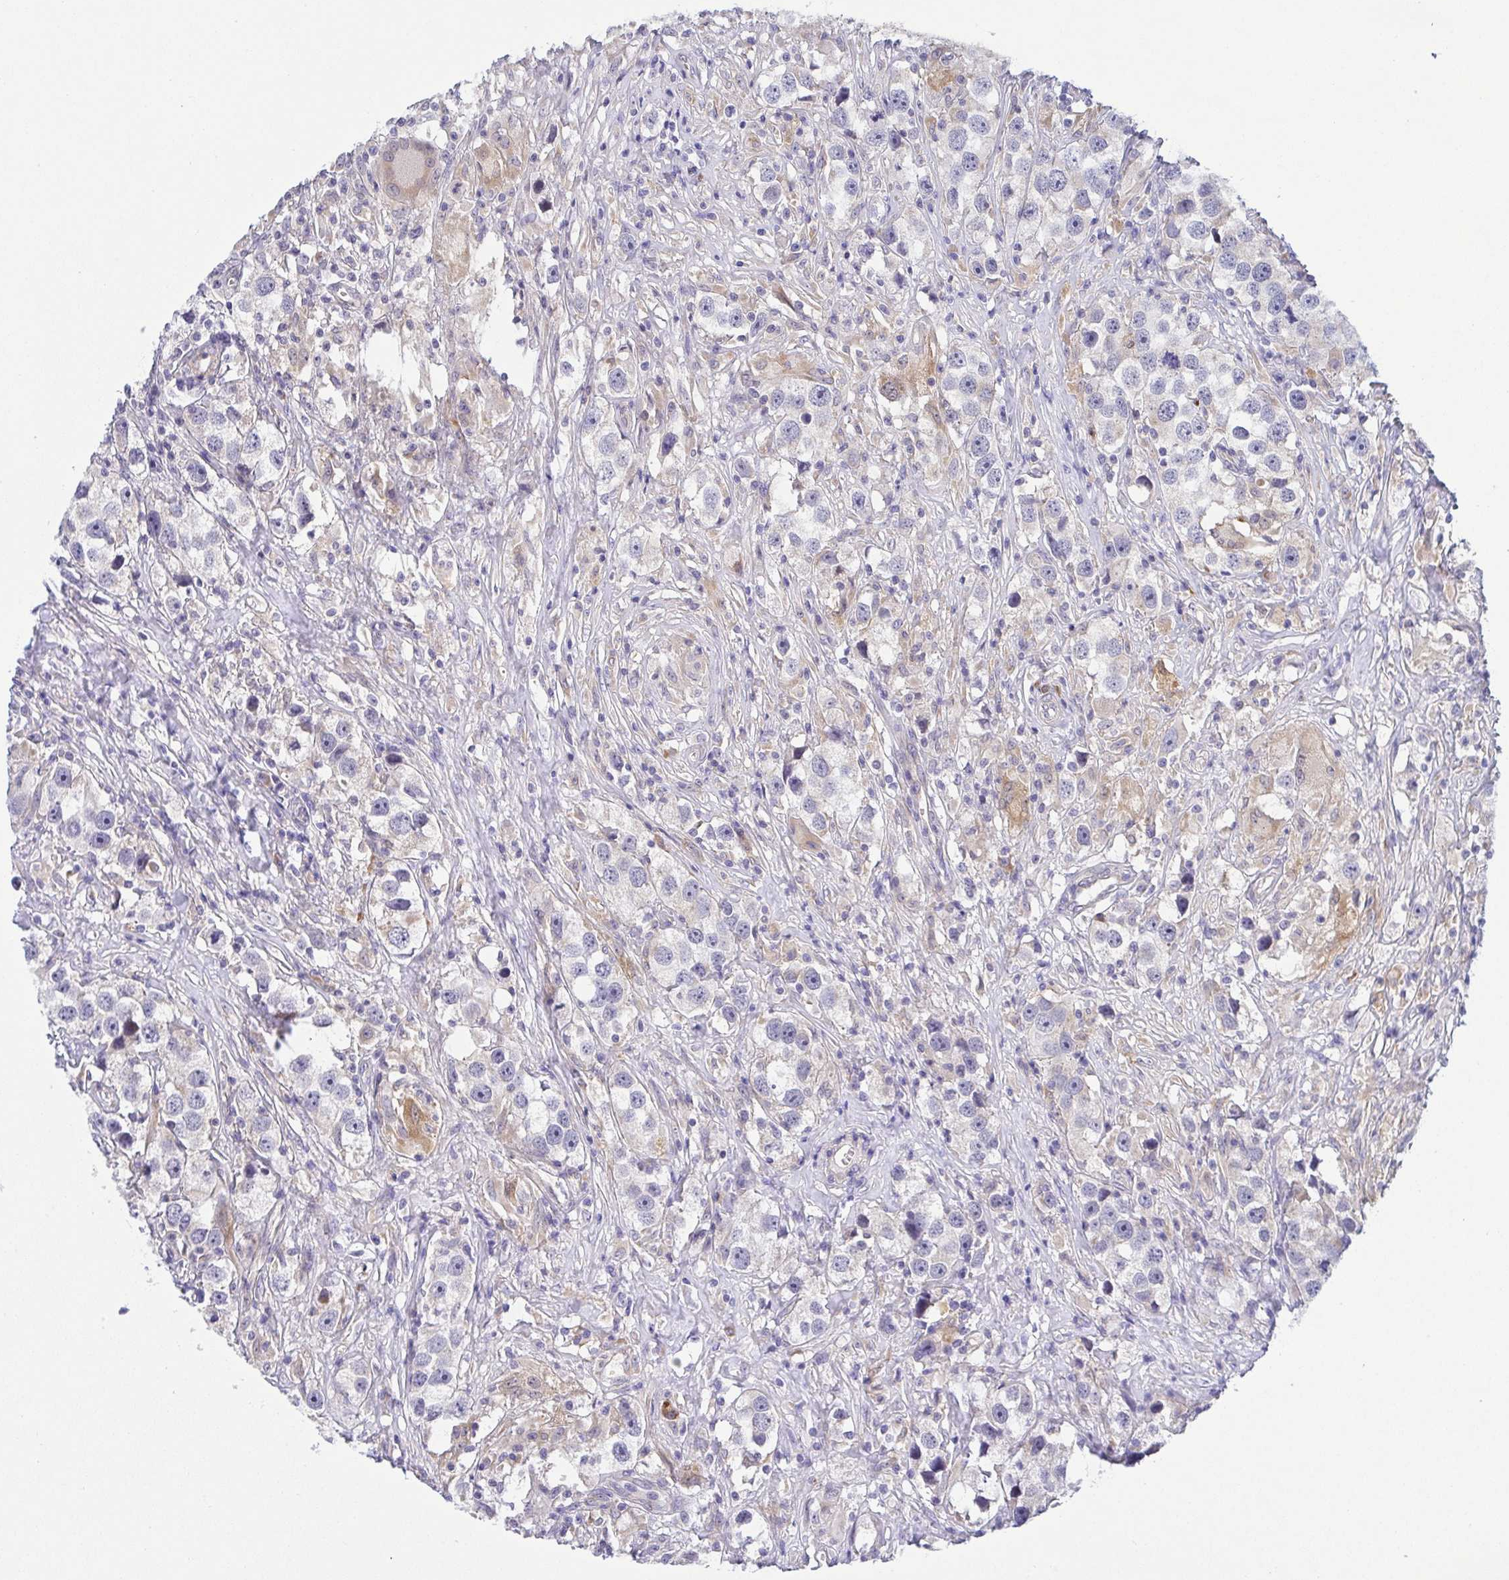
{"staining": {"intensity": "weak", "quantity": "25%-75%", "location": "cytoplasmic/membranous"}, "tissue": "testis cancer", "cell_type": "Tumor cells", "image_type": "cancer", "snomed": [{"axis": "morphology", "description": "Seminoma, NOS"}, {"axis": "topography", "description": "Testis"}], "caption": "Testis cancer was stained to show a protein in brown. There is low levels of weak cytoplasmic/membranous expression in approximately 25%-75% of tumor cells. (DAB = brown stain, brightfield microscopy at high magnification).", "gene": "BCL2L1", "patient": {"sex": "male", "age": 49}}